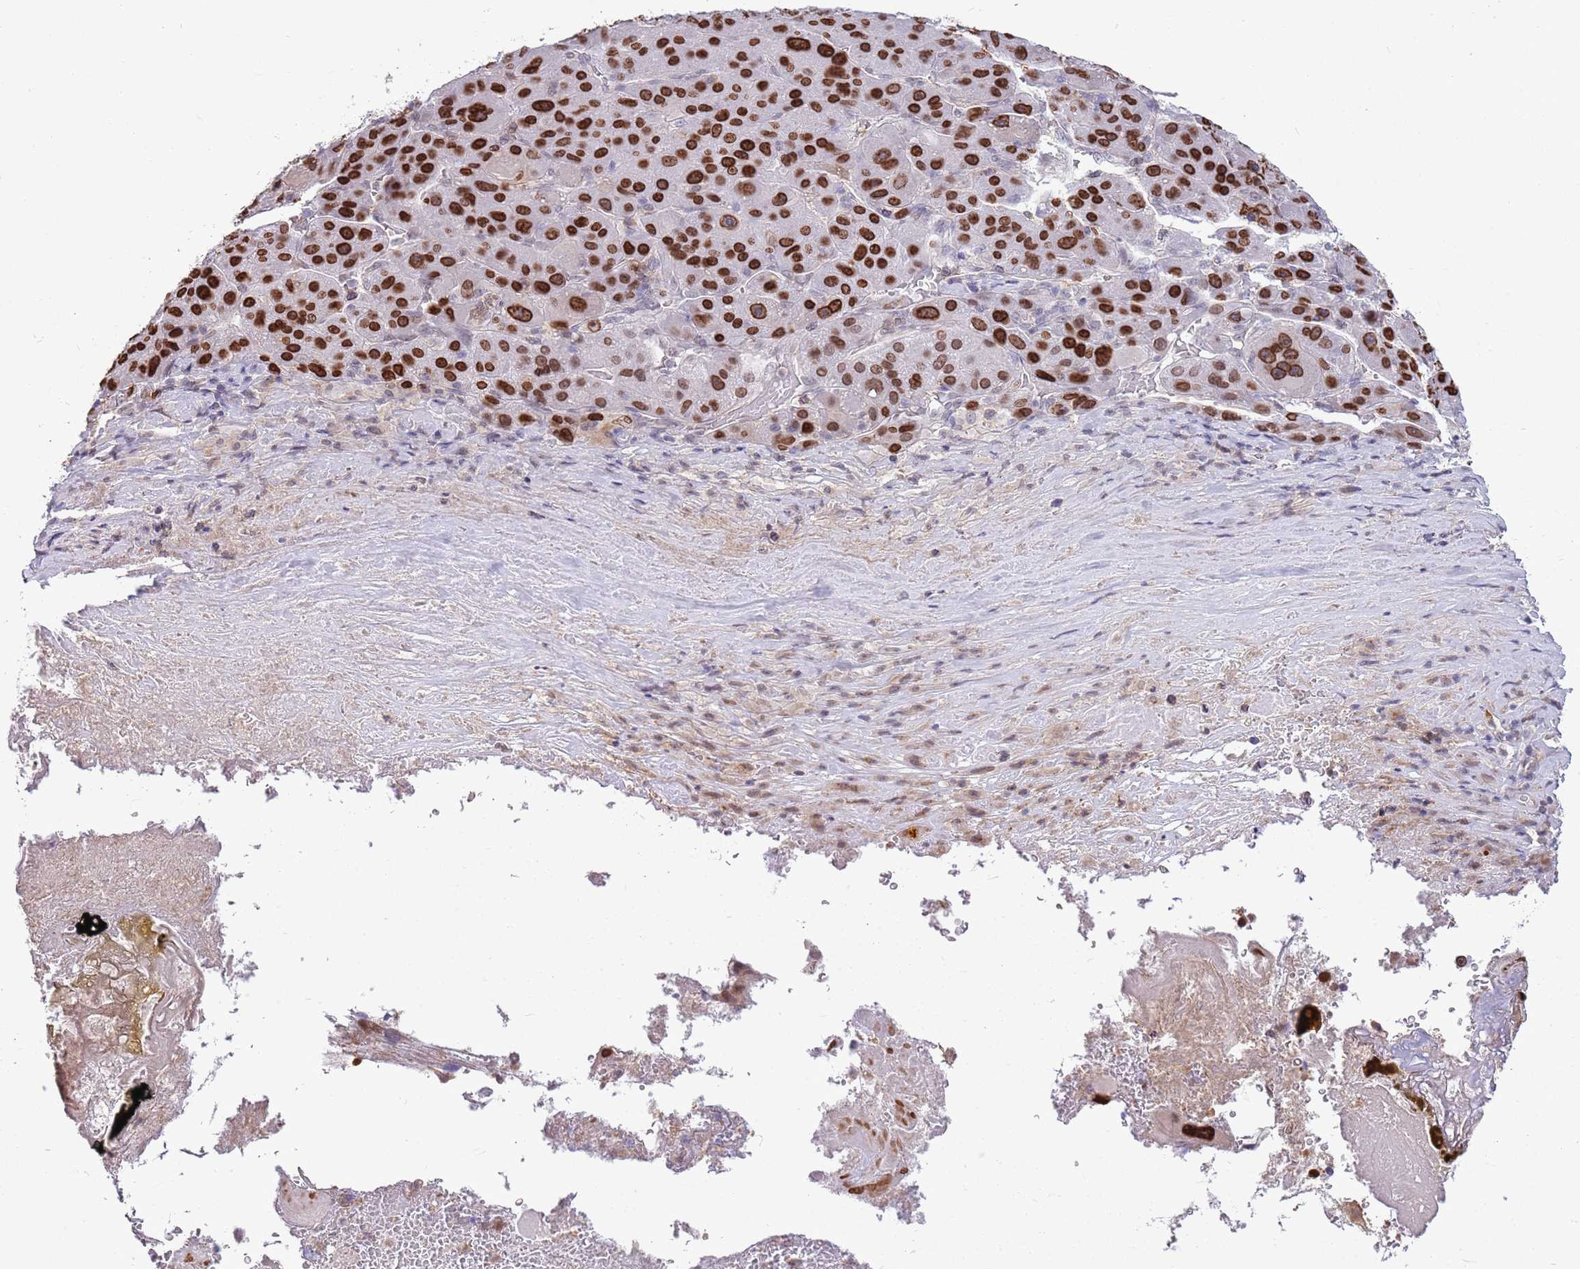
{"staining": {"intensity": "strong", "quantity": ">75%", "location": "nuclear"}, "tissue": "liver cancer", "cell_type": "Tumor cells", "image_type": "cancer", "snomed": [{"axis": "morphology", "description": "Carcinoma, Hepatocellular, NOS"}, {"axis": "topography", "description": "Liver"}], "caption": "Immunohistochemical staining of human liver cancer (hepatocellular carcinoma) demonstrates high levels of strong nuclear protein positivity in approximately >75% of tumor cells. (DAB = brown stain, brightfield microscopy at high magnification).", "gene": "DHX32", "patient": {"sex": "male", "age": 76}}